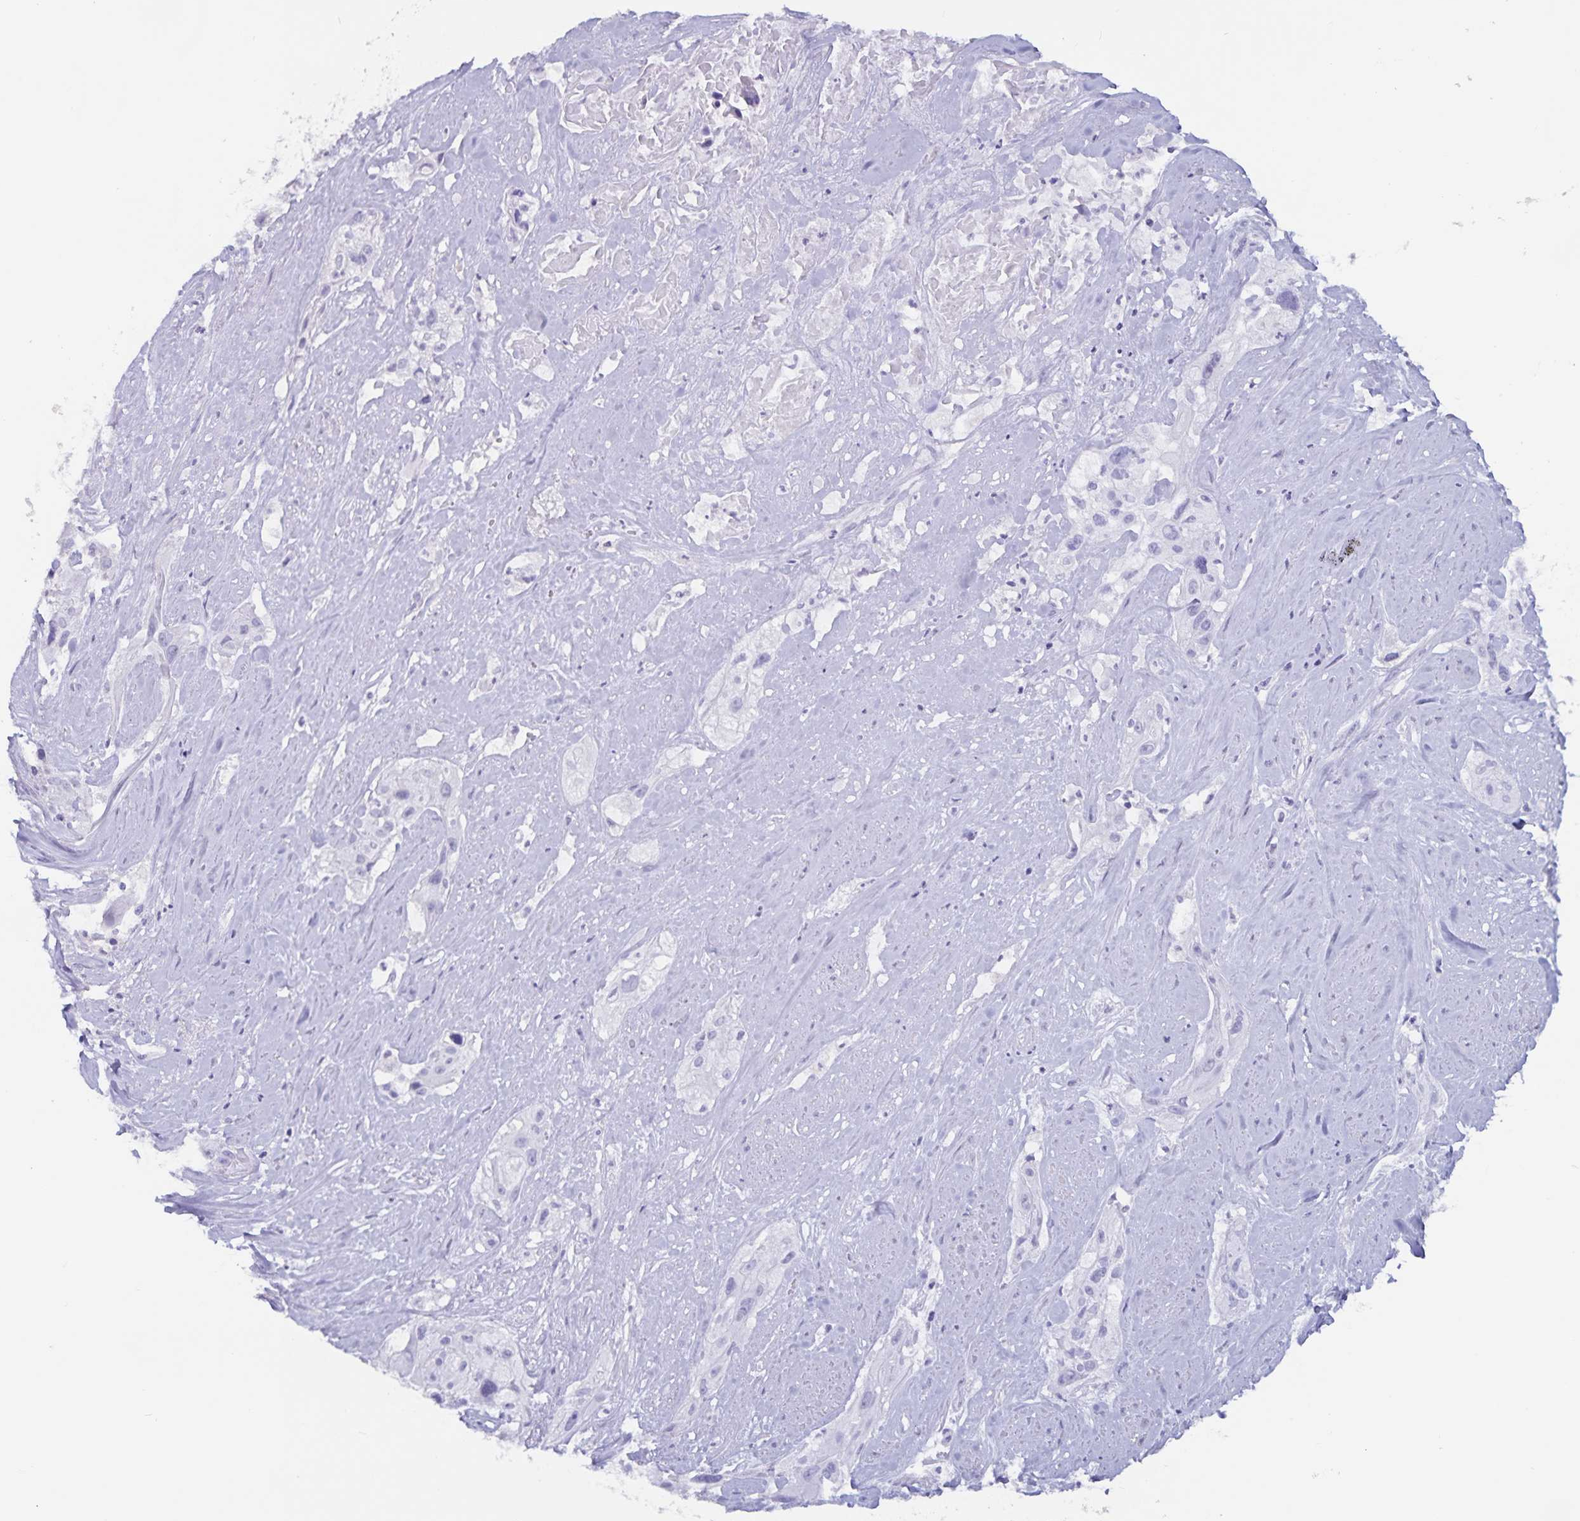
{"staining": {"intensity": "negative", "quantity": "none", "location": "none"}, "tissue": "cervical cancer", "cell_type": "Tumor cells", "image_type": "cancer", "snomed": [{"axis": "morphology", "description": "Squamous cell carcinoma, NOS"}, {"axis": "topography", "description": "Cervix"}], "caption": "The histopathology image exhibits no significant staining in tumor cells of squamous cell carcinoma (cervical).", "gene": "GPR137", "patient": {"sex": "female", "age": 49}}